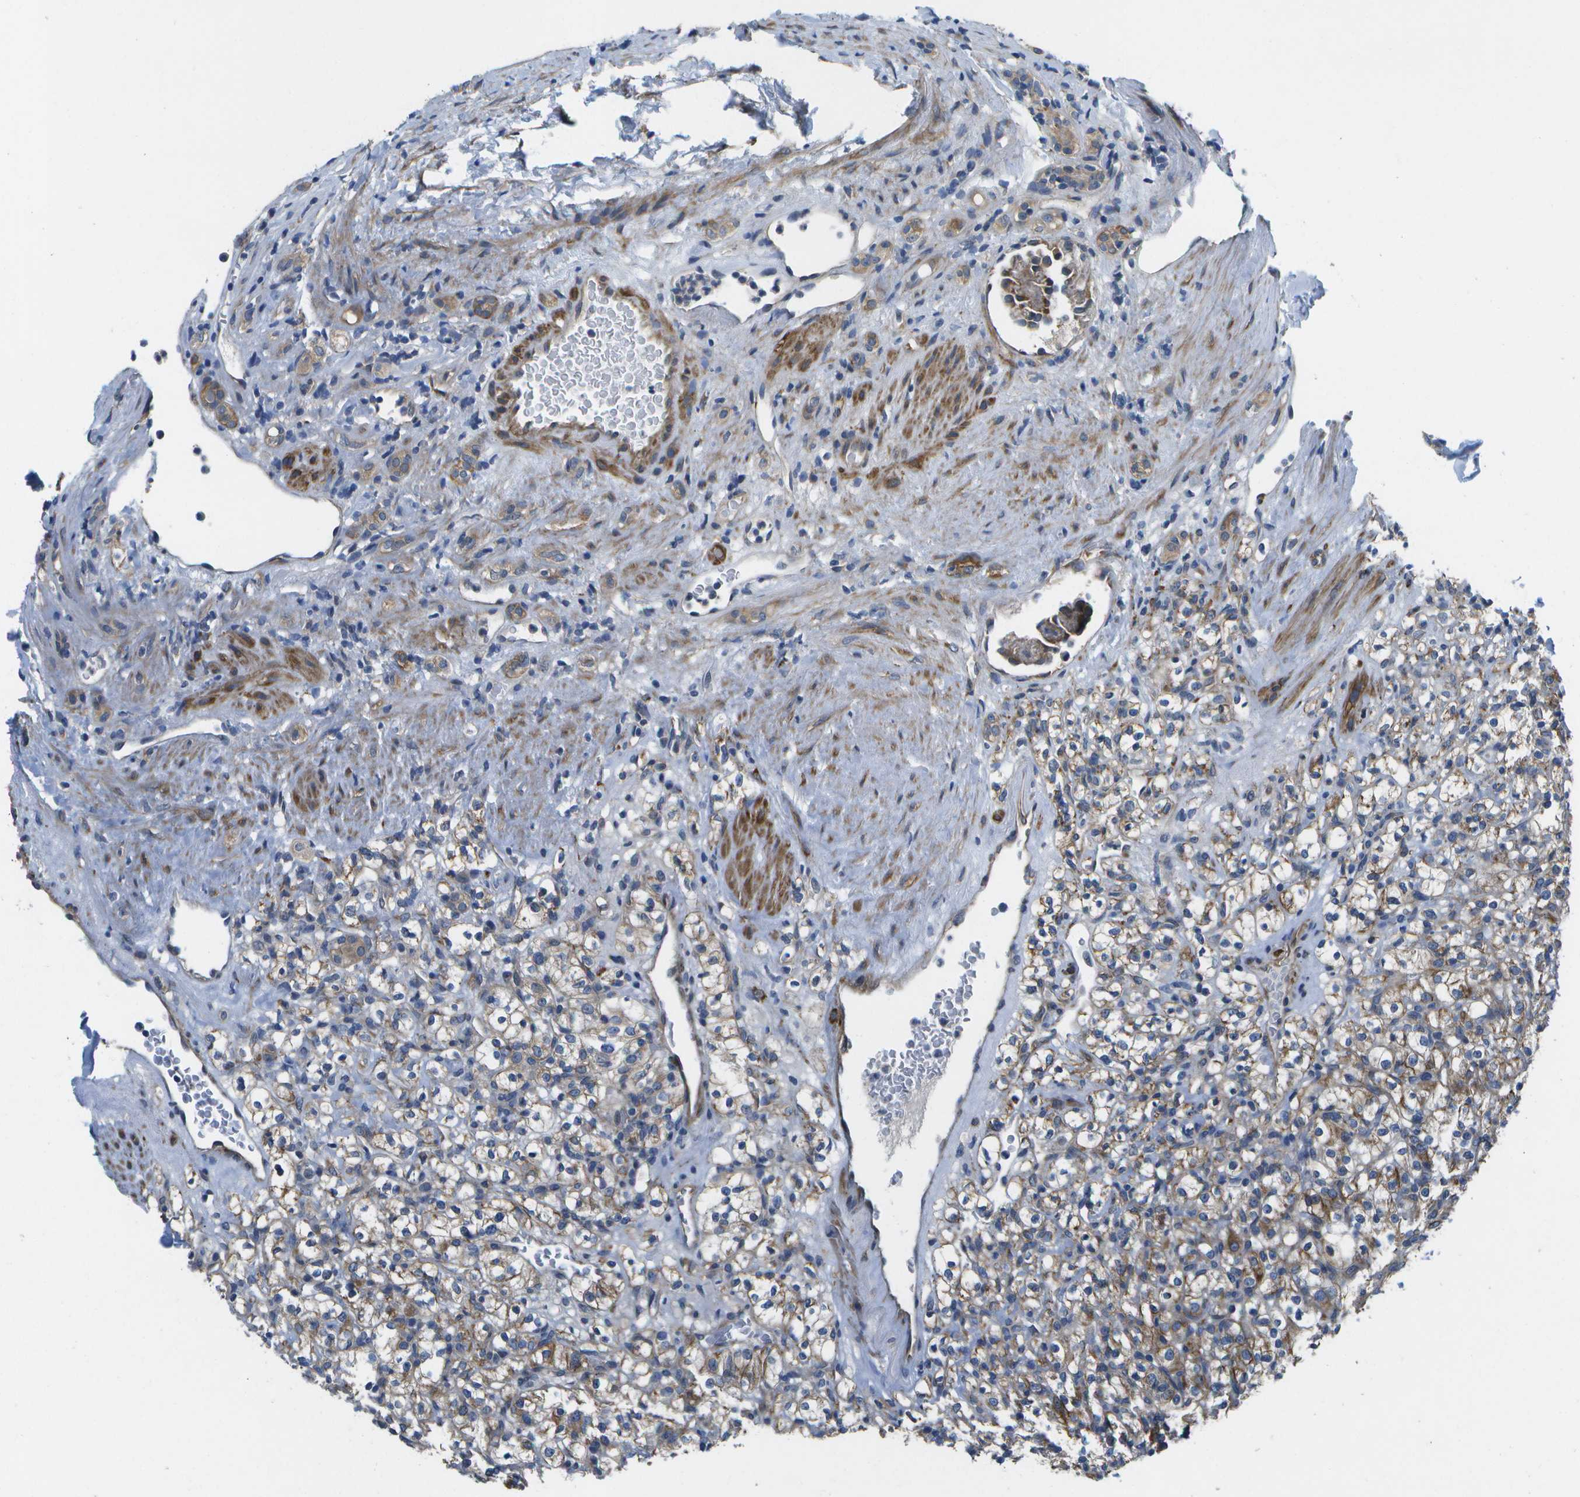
{"staining": {"intensity": "moderate", "quantity": "25%-75%", "location": "cytoplasmic/membranous"}, "tissue": "renal cancer", "cell_type": "Tumor cells", "image_type": "cancer", "snomed": [{"axis": "morphology", "description": "Normal tissue, NOS"}, {"axis": "morphology", "description": "Adenocarcinoma, NOS"}, {"axis": "topography", "description": "Kidney"}], "caption": "Brown immunohistochemical staining in human renal cancer (adenocarcinoma) shows moderate cytoplasmic/membranous positivity in approximately 25%-75% of tumor cells. Ihc stains the protein of interest in brown and the nuclei are stained blue.", "gene": "P3H1", "patient": {"sex": "female", "age": 72}}